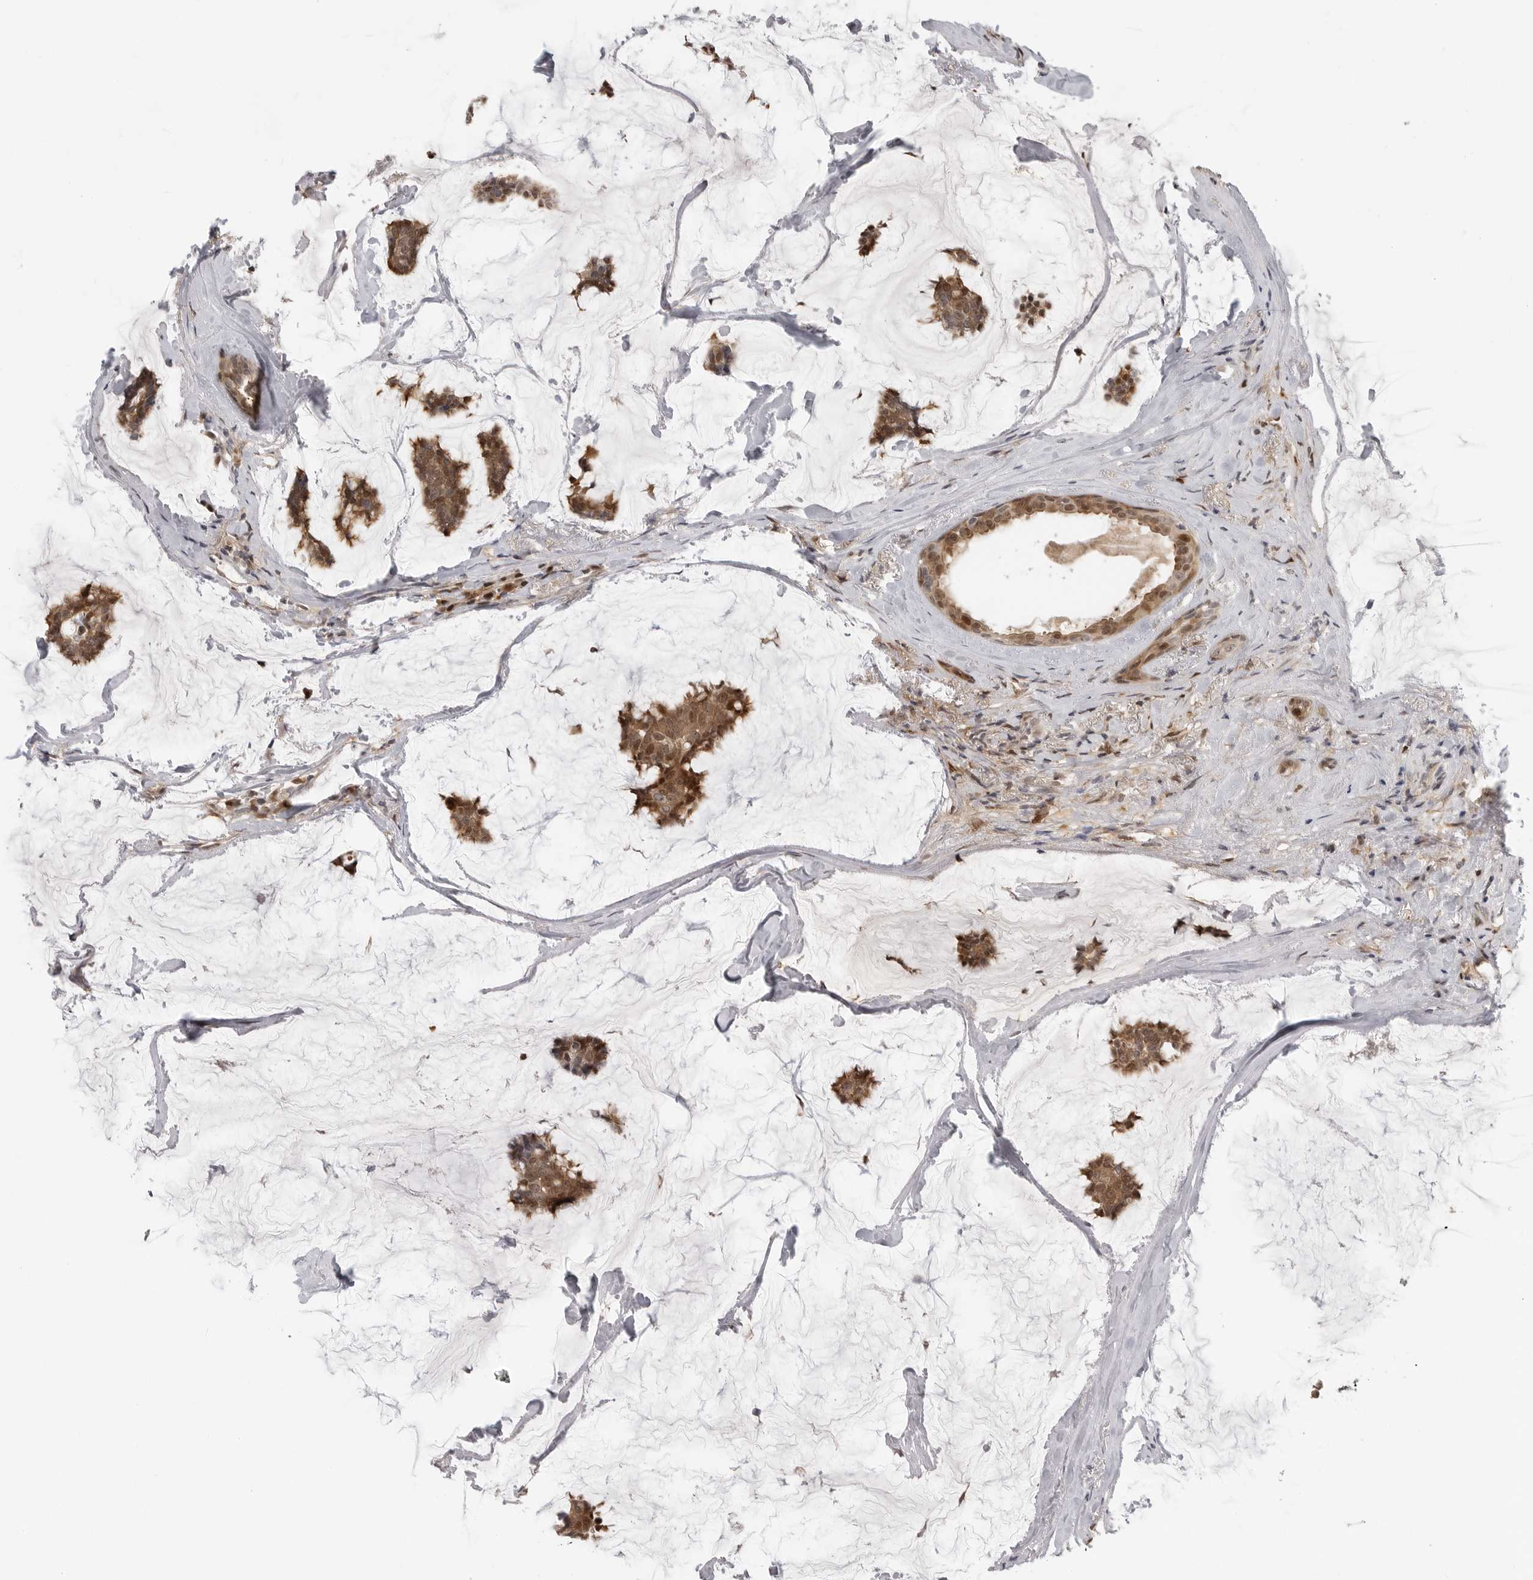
{"staining": {"intensity": "moderate", "quantity": ">75%", "location": "cytoplasmic/membranous,nuclear"}, "tissue": "breast cancer", "cell_type": "Tumor cells", "image_type": "cancer", "snomed": [{"axis": "morphology", "description": "Duct carcinoma"}, {"axis": "topography", "description": "Breast"}], "caption": "Protein expression analysis of human intraductal carcinoma (breast) reveals moderate cytoplasmic/membranous and nuclear expression in approximately >75% of tumor cells.", "gene": "CTIF", "patient": {"sex": "female", "age": 93}}